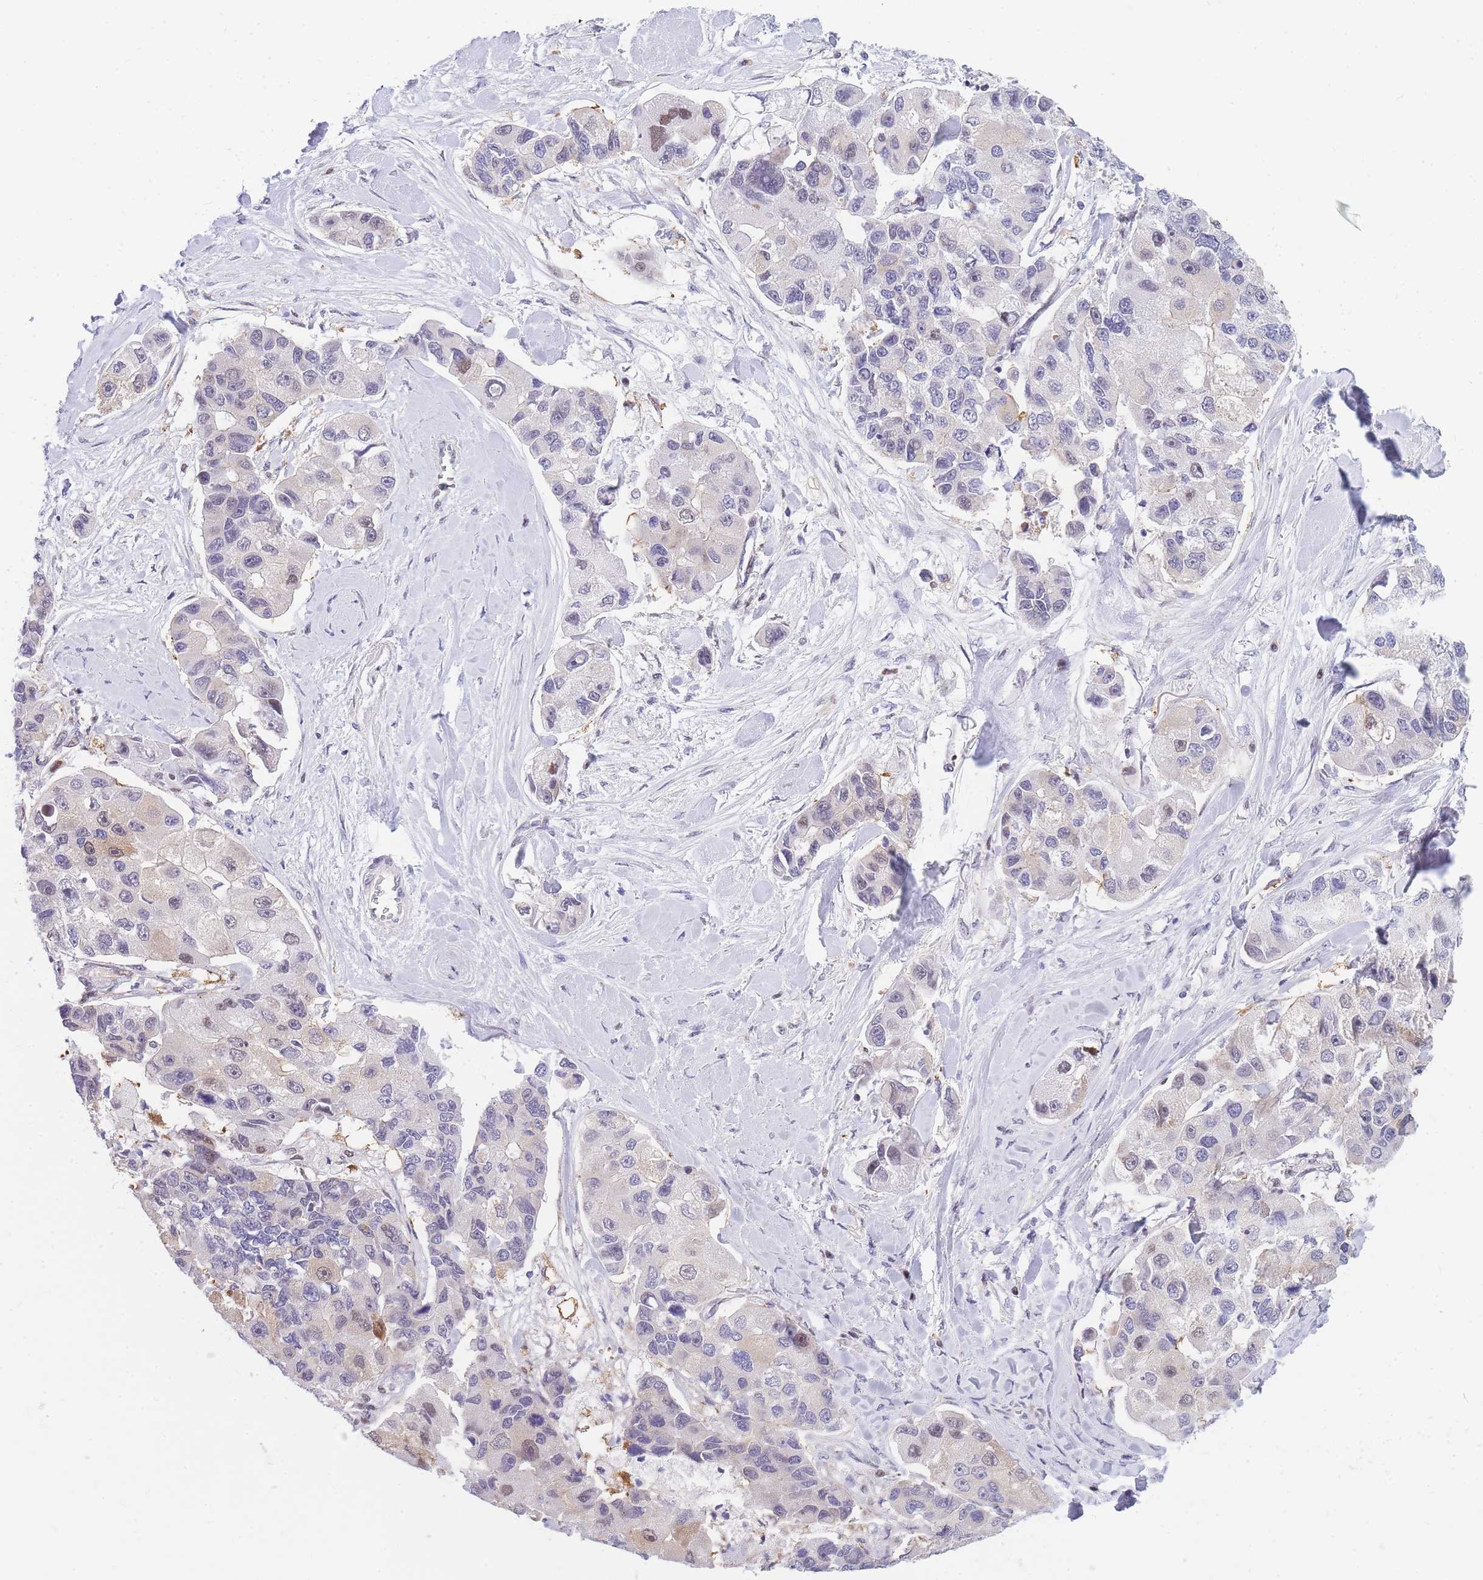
{"staining": {"intensity": "weak", "quantity": "<25%", "location": "nuclear"}, "tissue": "lung cancer", "cell_type": "Tumor cells", "image_type": "cancer", "snomed": [{"axis": "morphology", "description": "Adenocarcinoma, NOS"}, {"axis": "topography", "description": "Lung"}], "caption": "DAB (3,3'-diaminobenzidine) immunohistochemical staining of lung adenocarcinoma exhibits no significant expression in tumor cells.", "gene": "CRACD", "patient": {"sex": "female", "age": 54}}